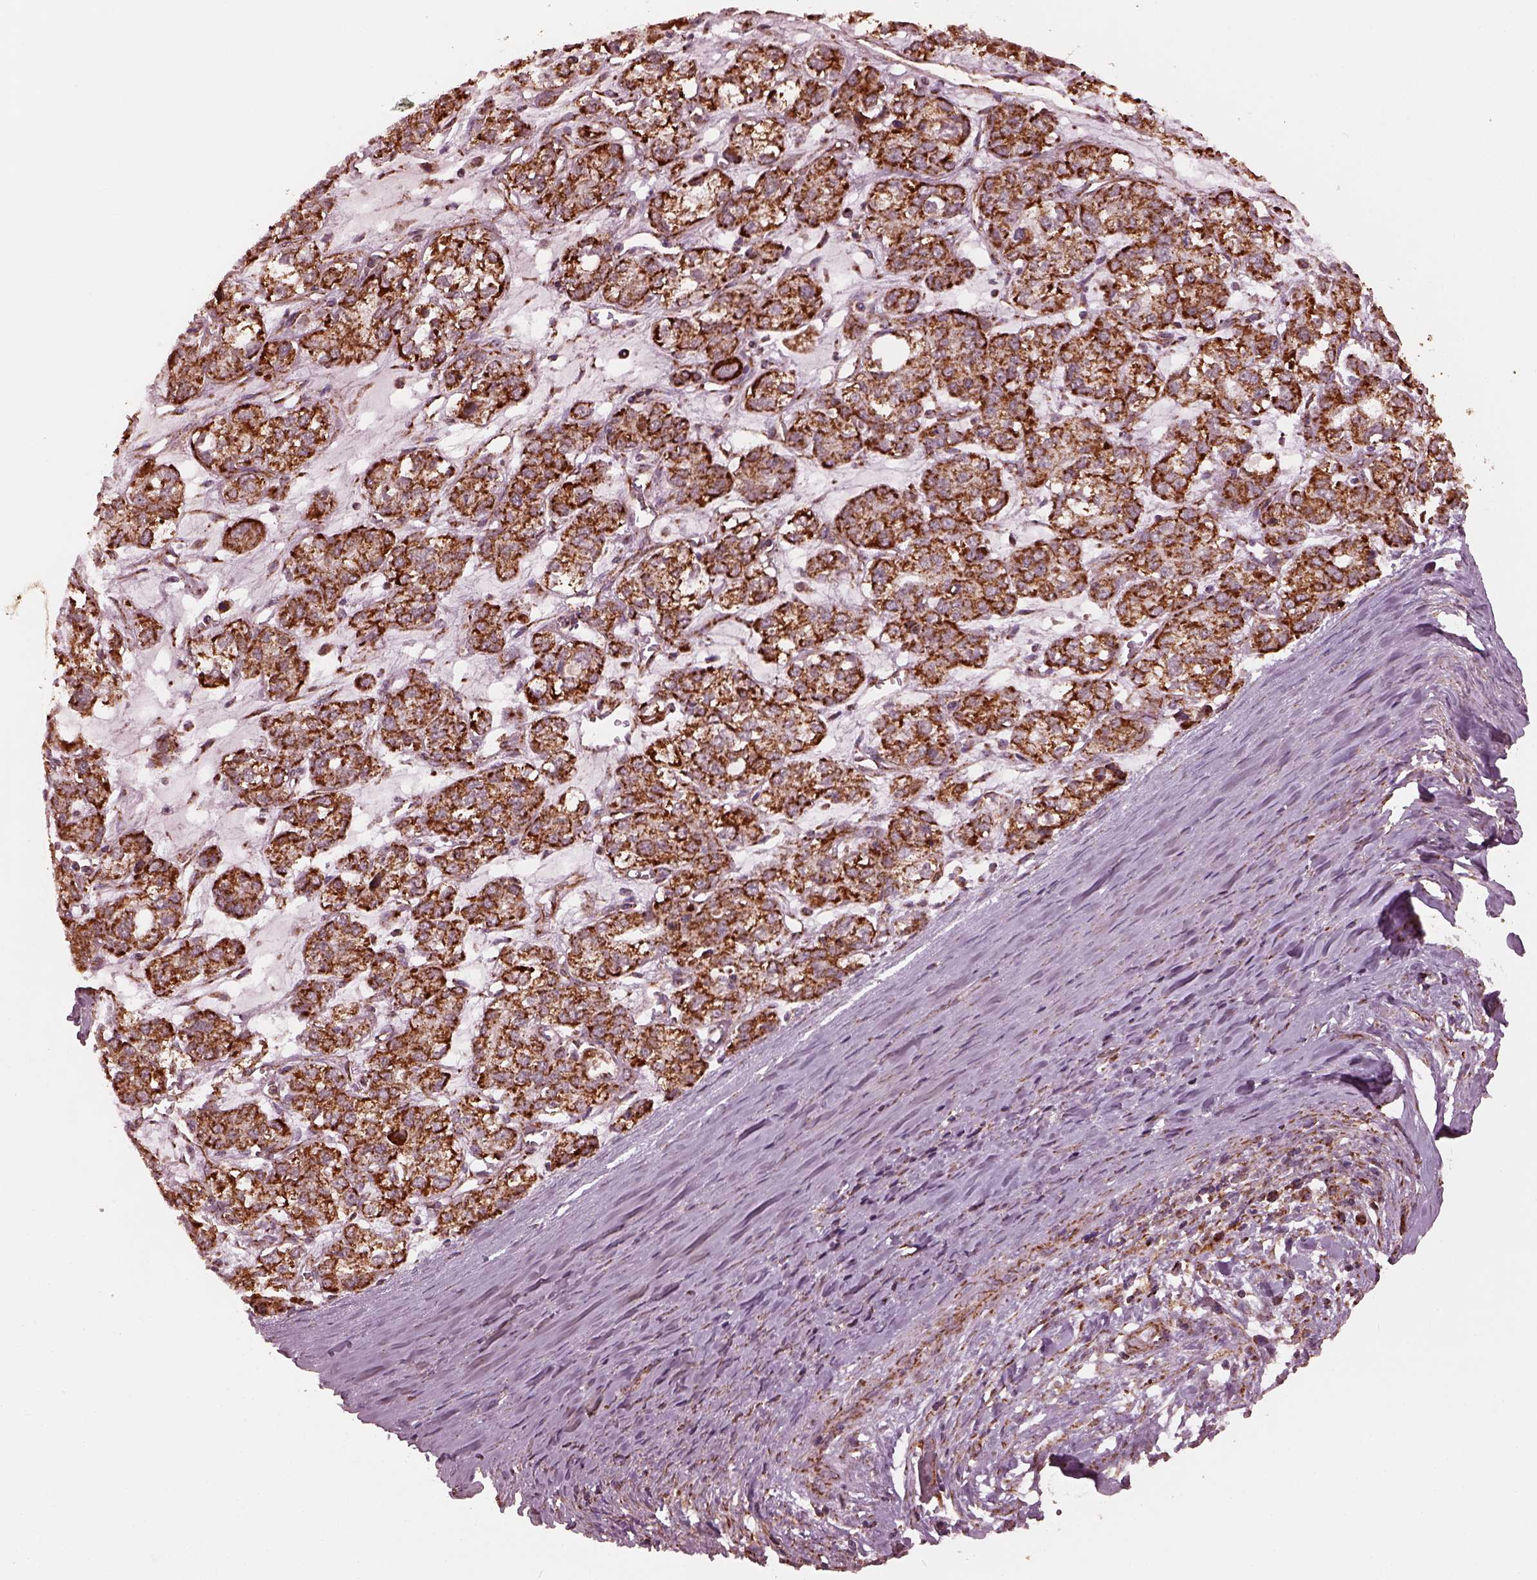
{"staining": {"intensity": "strong", "quantity": ">75%", "location": "cytoplasmic/membranous"}, "tissue": "ovarian cancer", "cell_type": "Tumor cells", "image_type": "cancer", "snomed": [{"axis": "morphology", "description": "Carcinoma, endometroid"}, {"axis": "topography", "description": "Ovary"}], "caption": "A brown stain highlights strong cytoplasmic/membranous staining of a protein in ovarian cancer tumor cells.", "gene": "NDUFB10", "patient": {"sex": "female", "age": 64}}